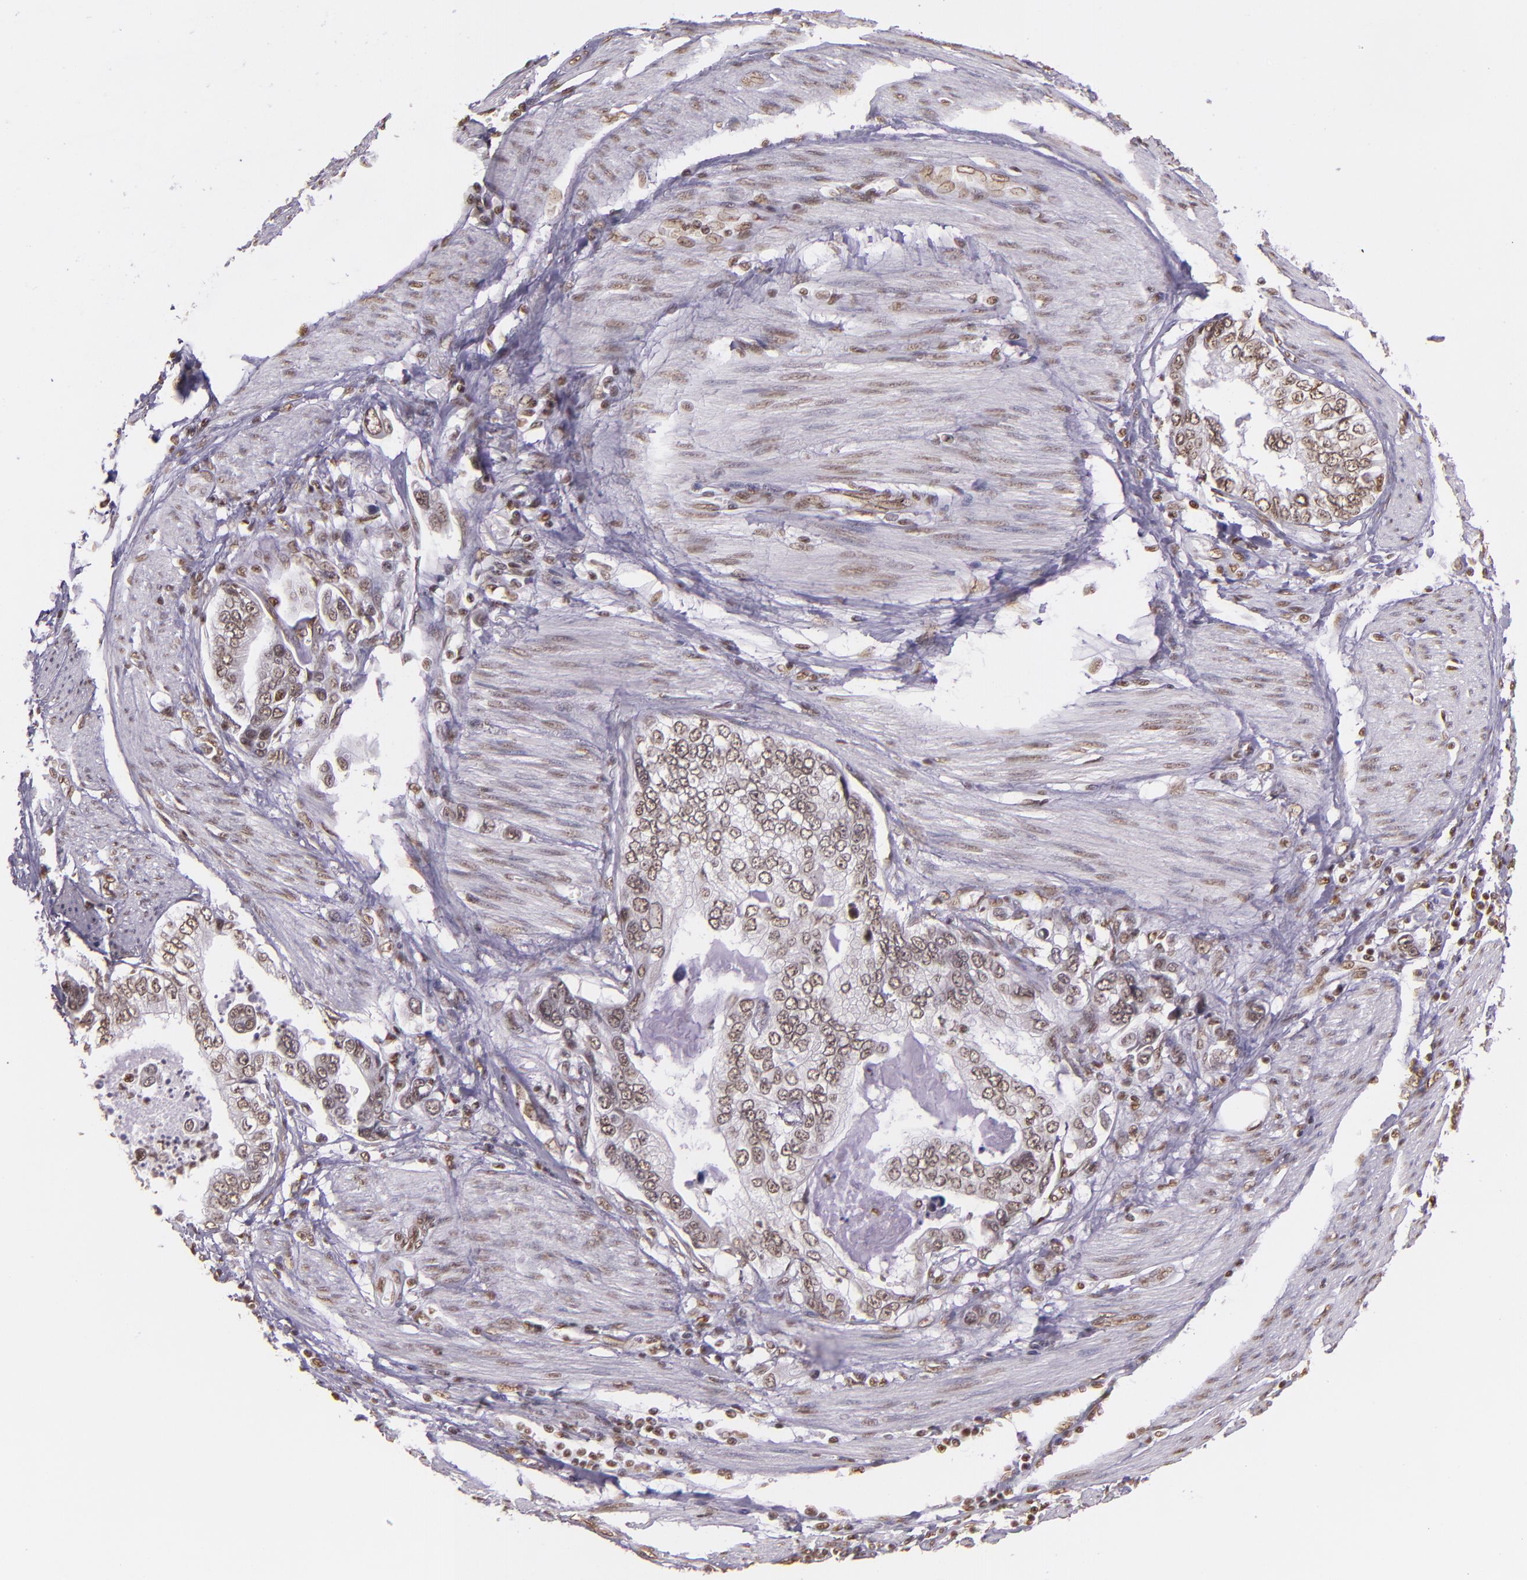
{"staining": {"intensity": "weak", "quantity": ">75%", "location": "nuclear"}, "tissue": "stomach cancer", "cell_type": "Tumor cells", "image_type": "cancer", "snomed": [{"axis": "morphology", "description": "Adenocarcinoma, NOS"}, {"axis": "topography", "description": "Pancreas"}, {"axis": "topography", "description": "Stomach, upper"}], "caption": "Adenocarcinoma (stomach) was stained to show a protein in brown. There is low levels of weak nuclear expression in about >75% of tumor cells.", "gene": "USF1", "patient": {"sex": "male", "age": 77}}